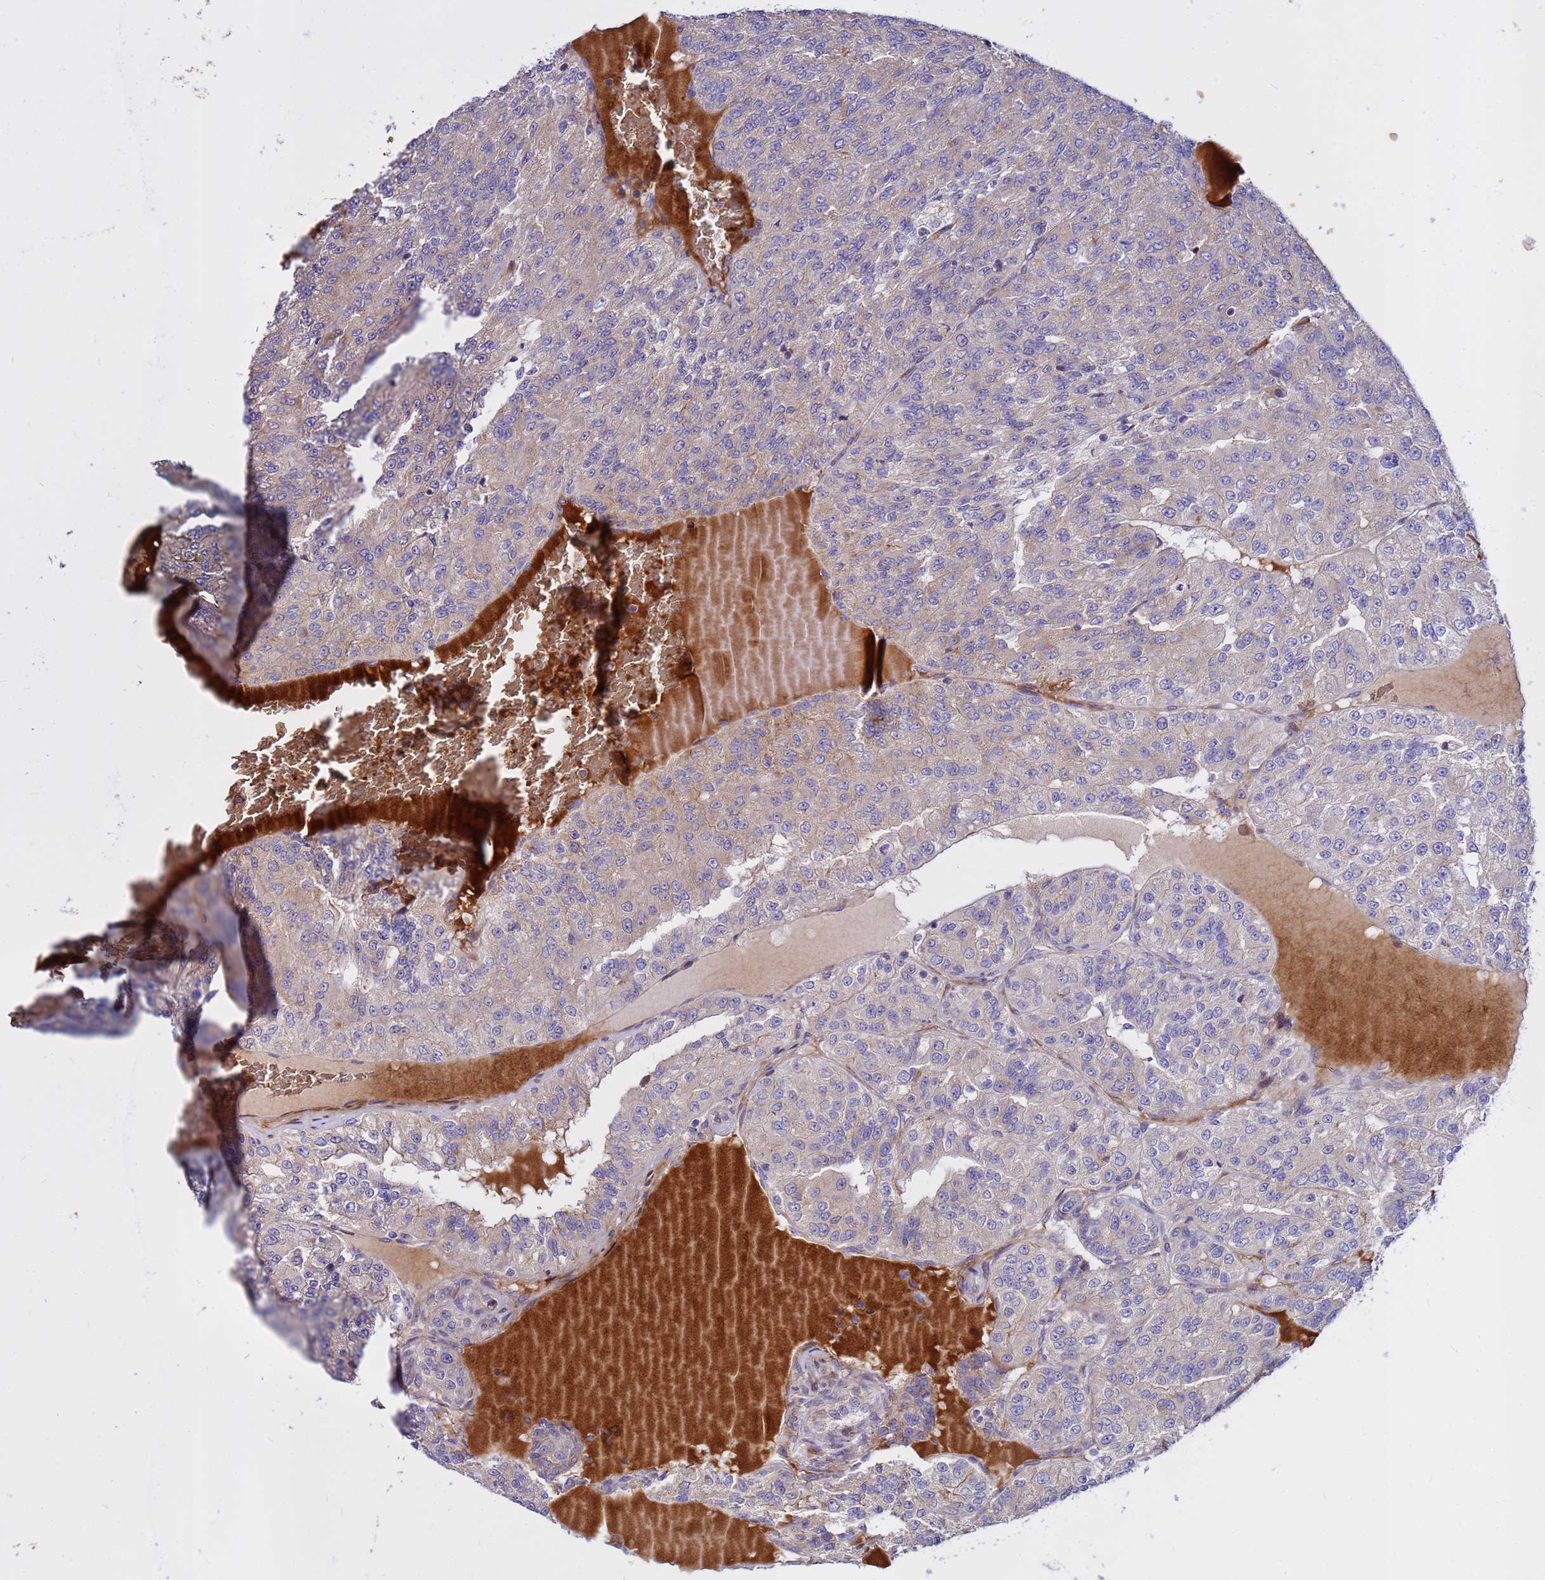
{"staining": {"intensity": "negative", "quantity": "none", "location": "none"}, "tissue": "renal cancer", "cell_type": "Tumor cells", "image_type": "cancer", "snomed": [{"axis": "morphology", "description": "Adenocarcinoma, NOS"}, {"axis": "topography", "description": "Kidney"}], "caption": "DAB (3,3'-diaminobenzidine) immunohistochemical staining of human renal cancer displays no significant expression in tumor cells.", "gene": "ZNF669", "patient": {"sex": "female", "age": 63}}